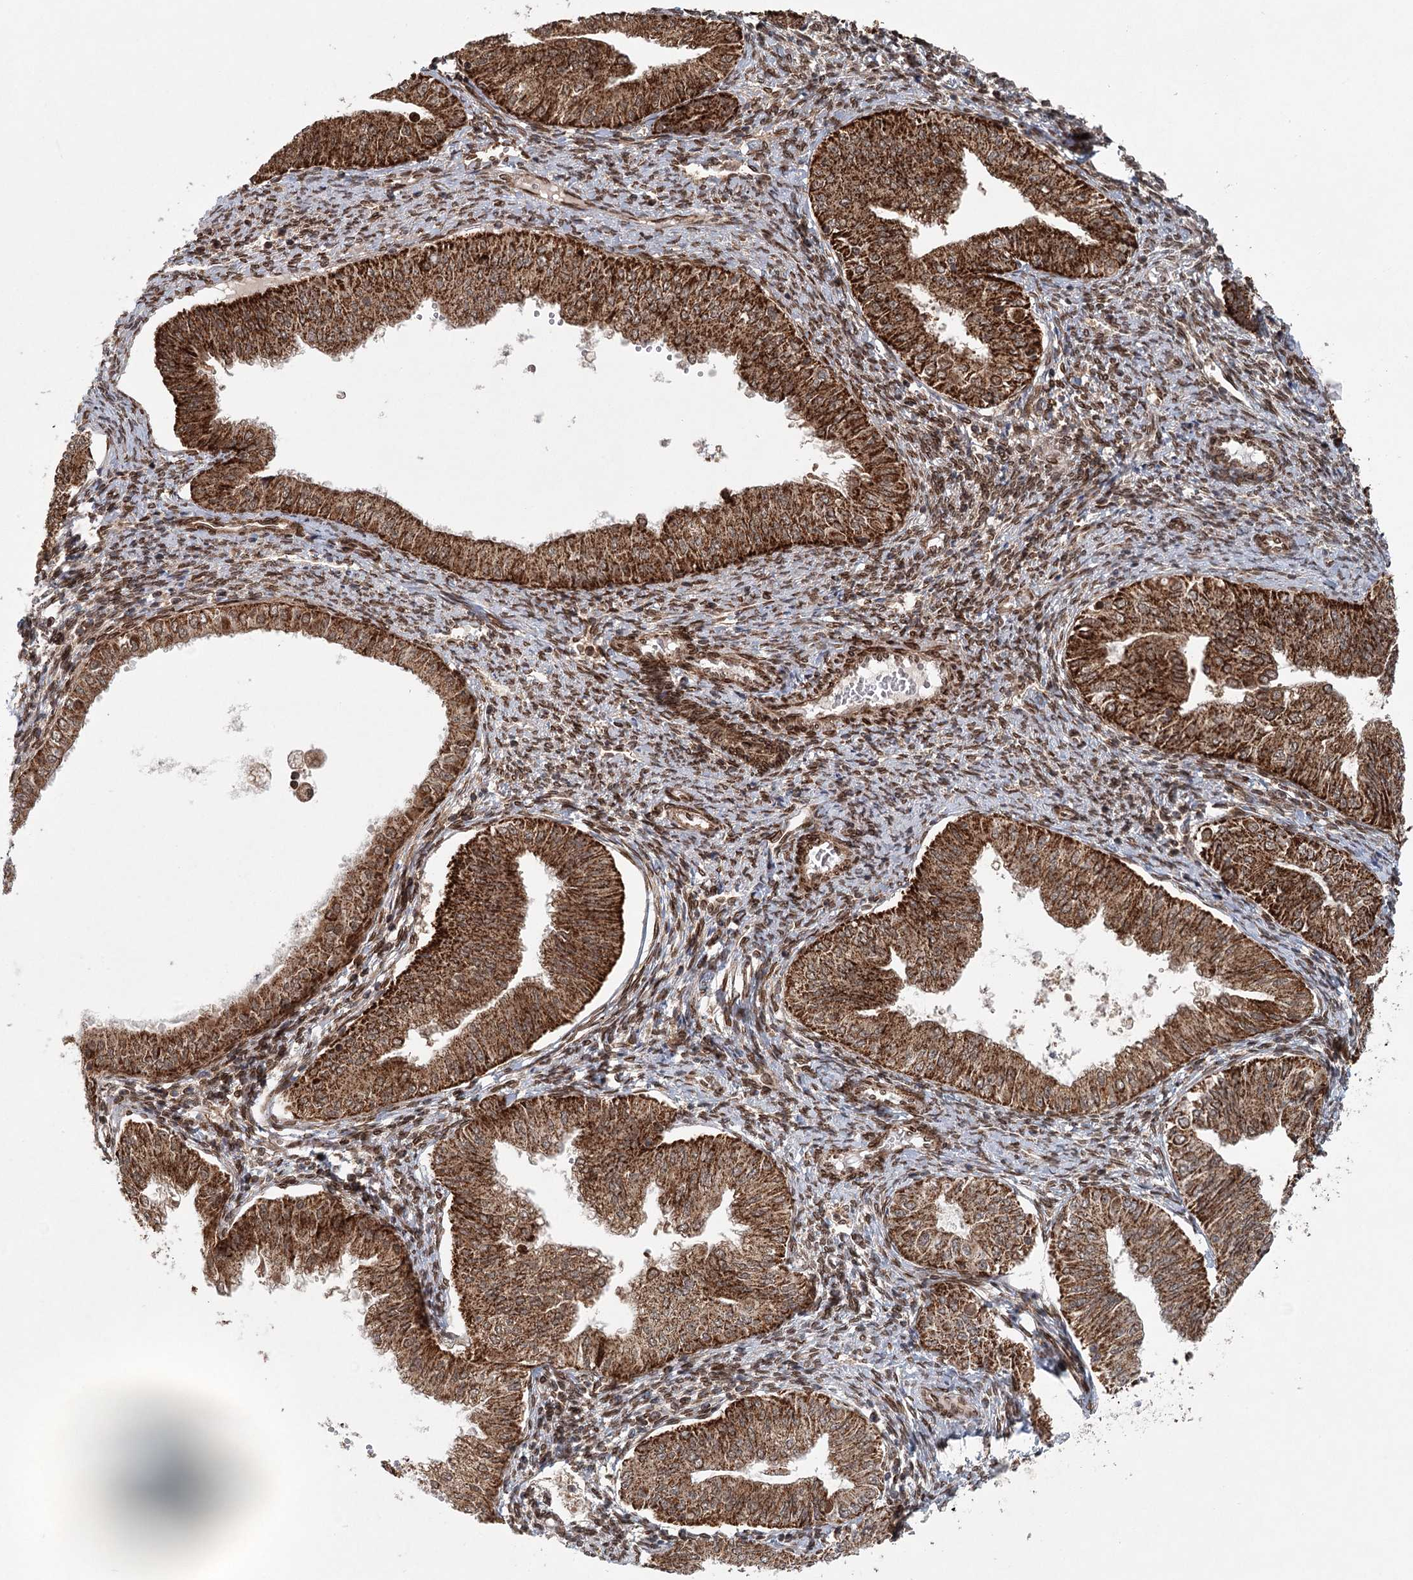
{"staining": {"intensity": "strong", "quantity": ">75%", "location": "cytoplasmic/membranous"}, "tissue": "endometrial cancer", "cell_type": "Tumor cells", "image_type": "cancer", "snomed": [{"axis": "morphology", "description": "Normal tissue, NOS"}, {"axis": "morphology", "description": "Adenocarcinoma, NOS"}, {"axis": "topography", "description": "Endometrium"}], "caption": "A high amount of strong cytoplasmic/membranous expression is present in approximately >75% of tumor cells in endometrial cancer (adenocarcinoma) tissue.", "gene": "BCKDHA", "patient": {"sex": "female", "age": 53}}